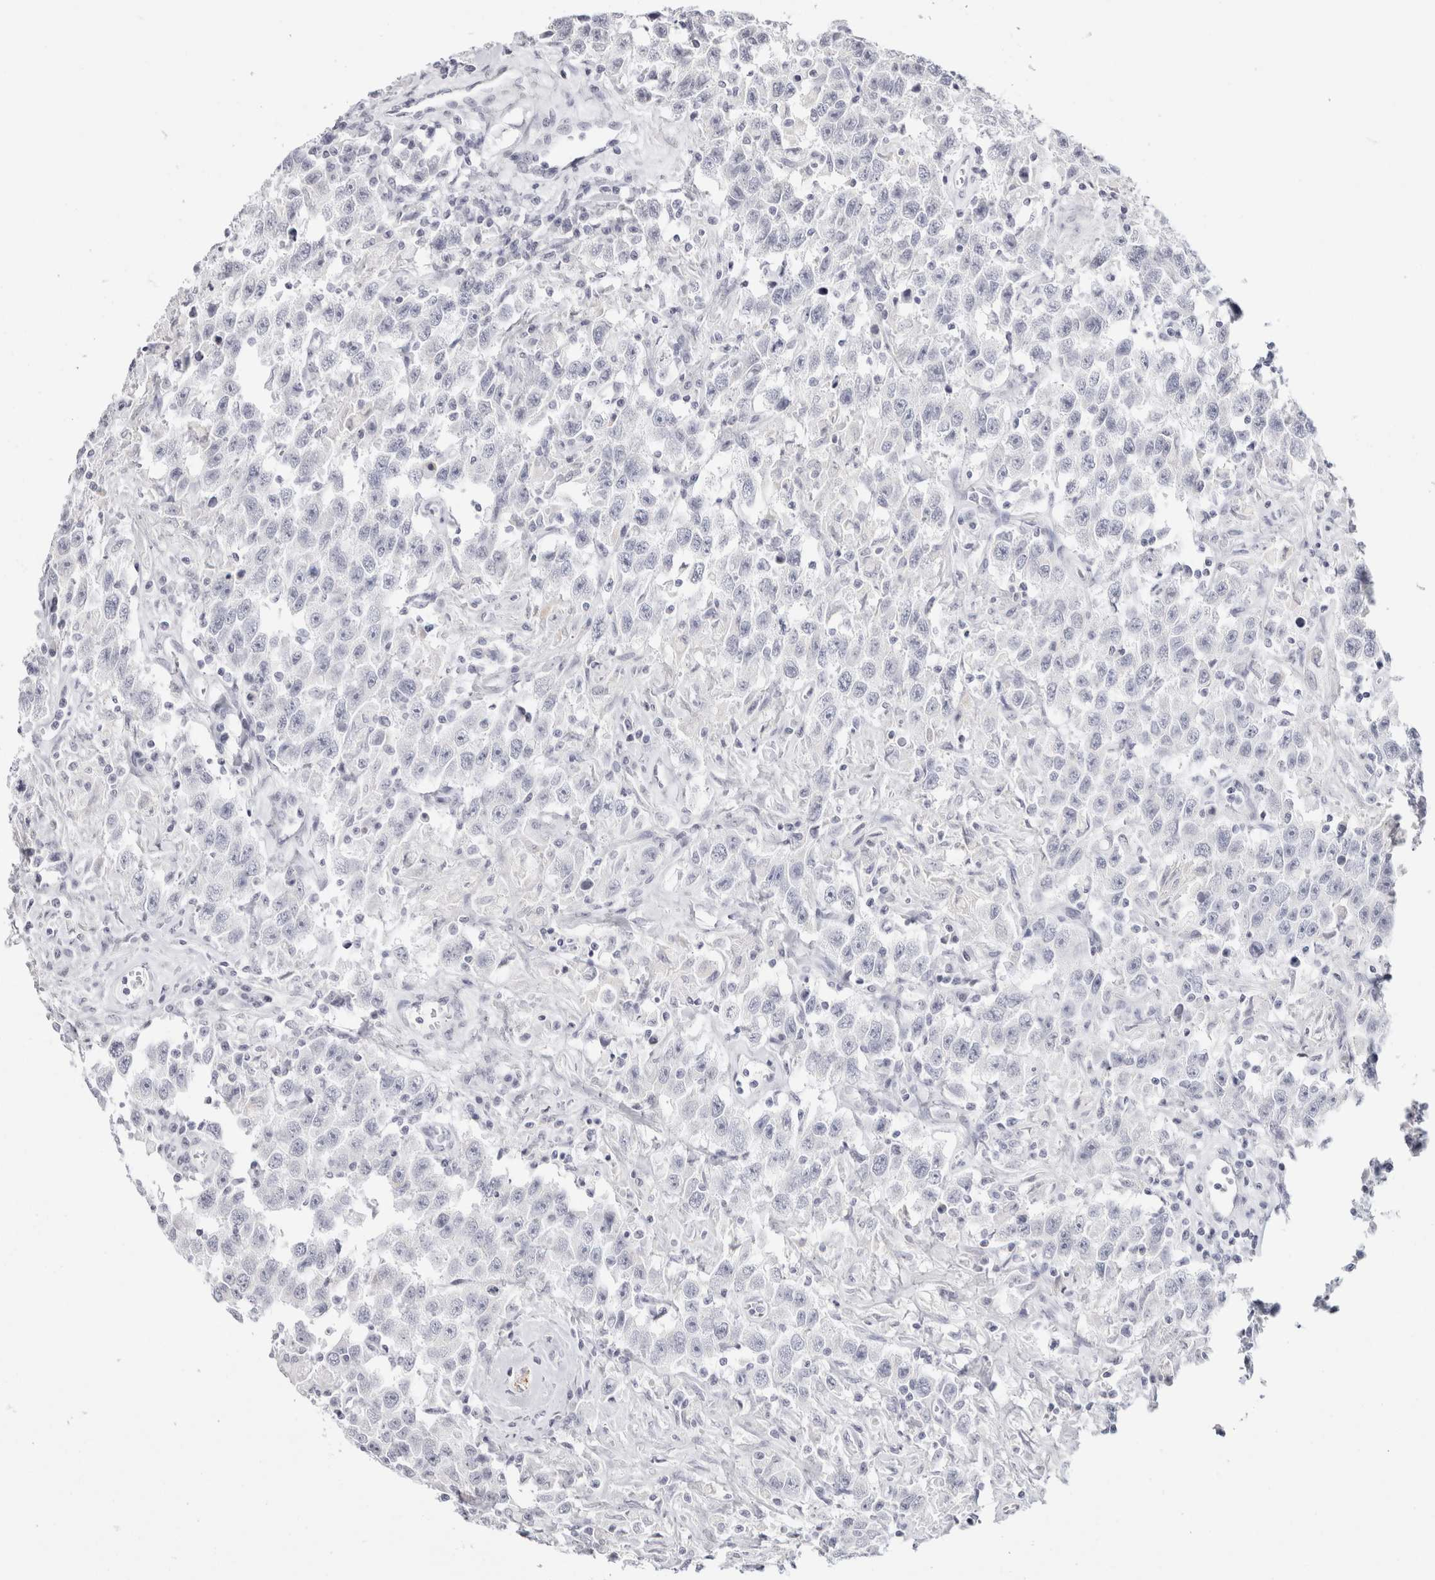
{"staining": {"intensity": "negative", "quantity": "none", "location": "none"}, "tissue": "testis cancer", "cell_type": "Tumor cells", "image_type": "cancer", "snomed": [{"axis": "morphology", "description": "Seminoma, NOS"}, {"axis": "topography", "description": "Testis"}], "caption": "The immunohistochemistry (IHC) photomicrograph has no significant positivity in tumor cells of testis seminoma tissue.", "gene": "GARIN1A", "patient": {"sex": "male", "age": 41}}